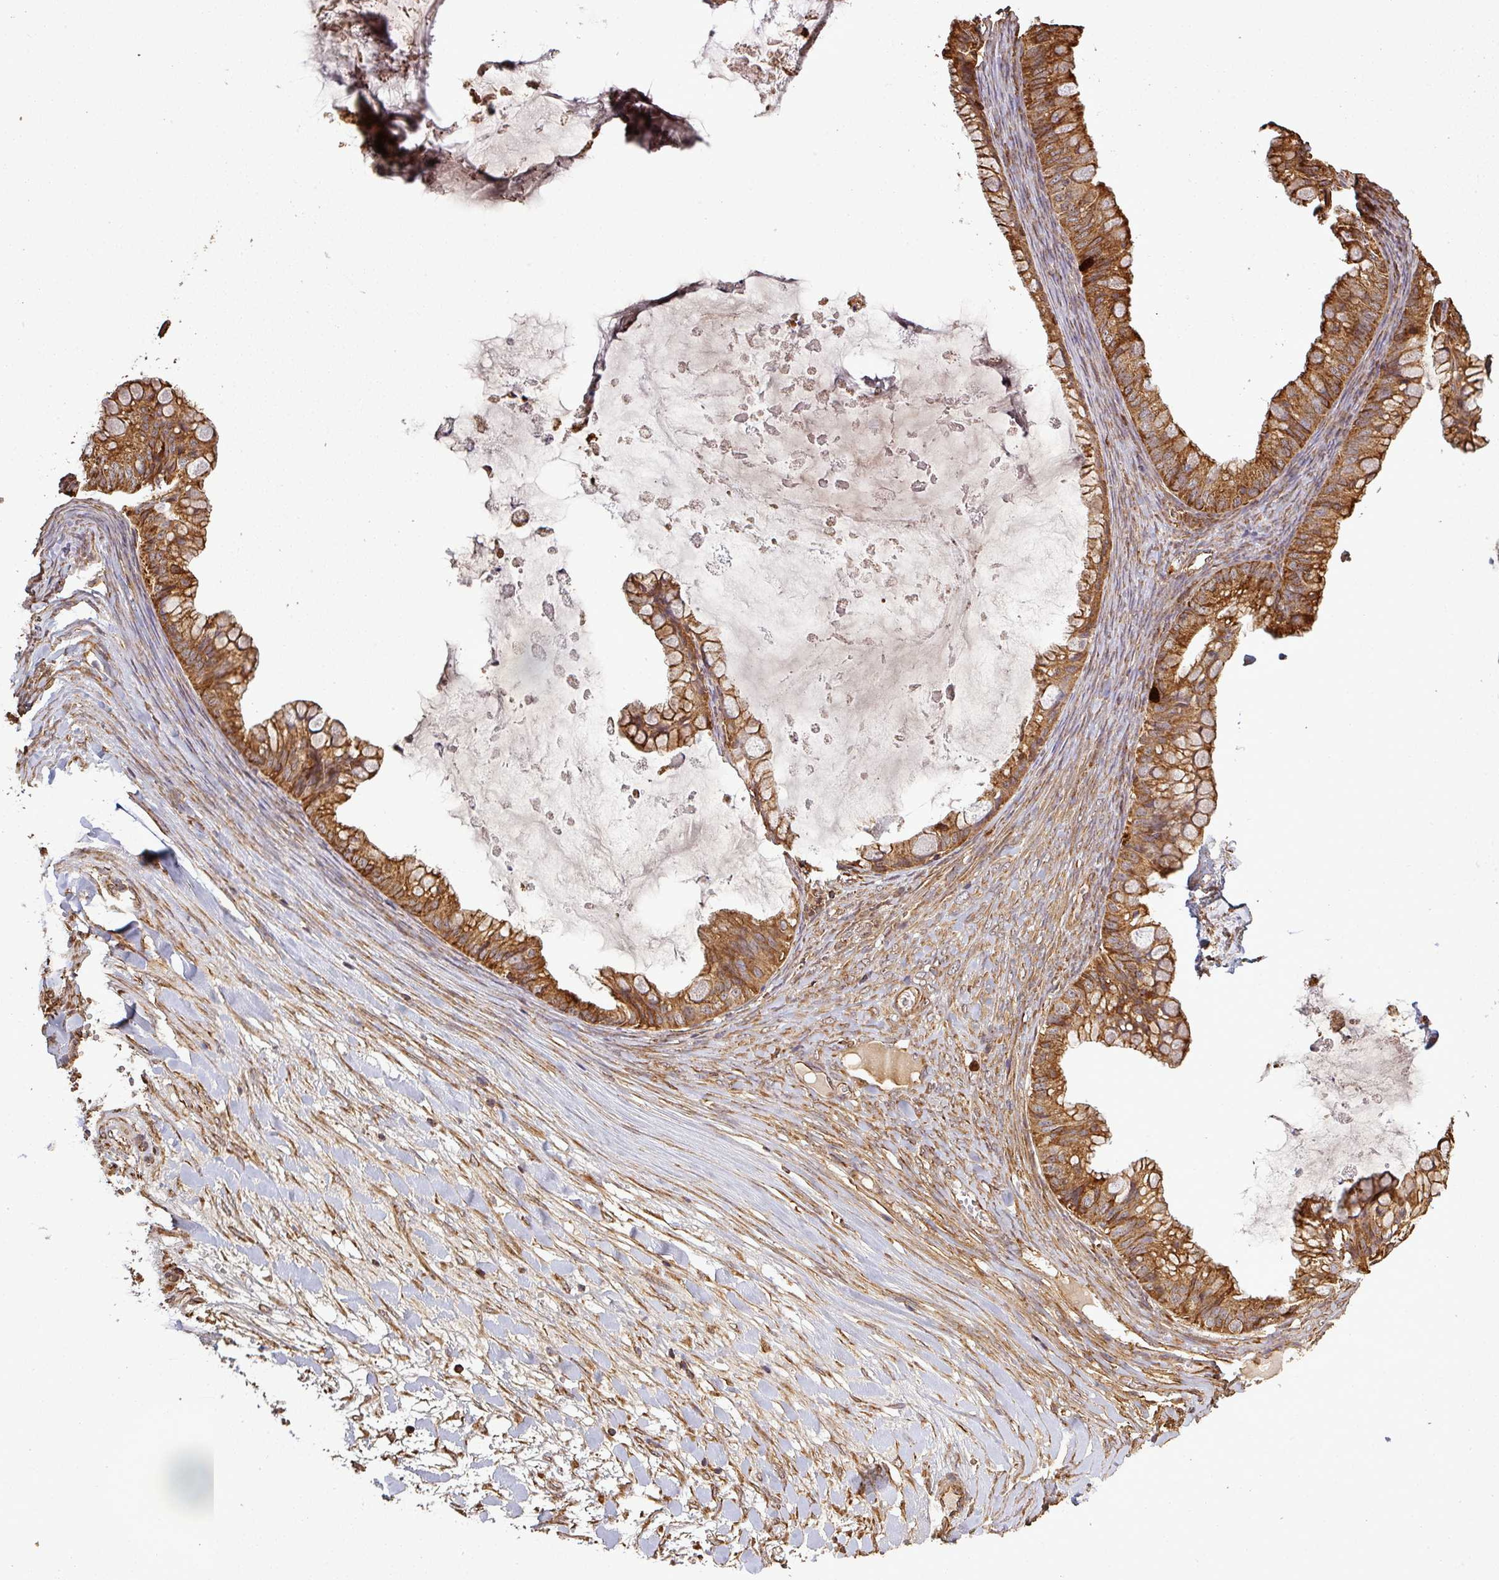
{"staining": {"intensity": "strong", "quantity": ">75%", "location": "cytoplasmic/membranous"}, "tissue": "ovarian cancer", "cell_type": "Tumor cells", "image_type": "cancer", "snomed": [{"axis": "morphology", "description": "Cystadenocarcinoma, mucinous, NOS"}, {"axis": "topography", "description": "Ovary"}], "caption": "This is a micrograph of IHC staining of ovarian mucinous cystadenocarcinoma, which shows strong positivity in the cytoplasmic/membranous of tumor cells.", "gene": "PLEKHM1", "patient": {"sex": "female", "age": 35}}